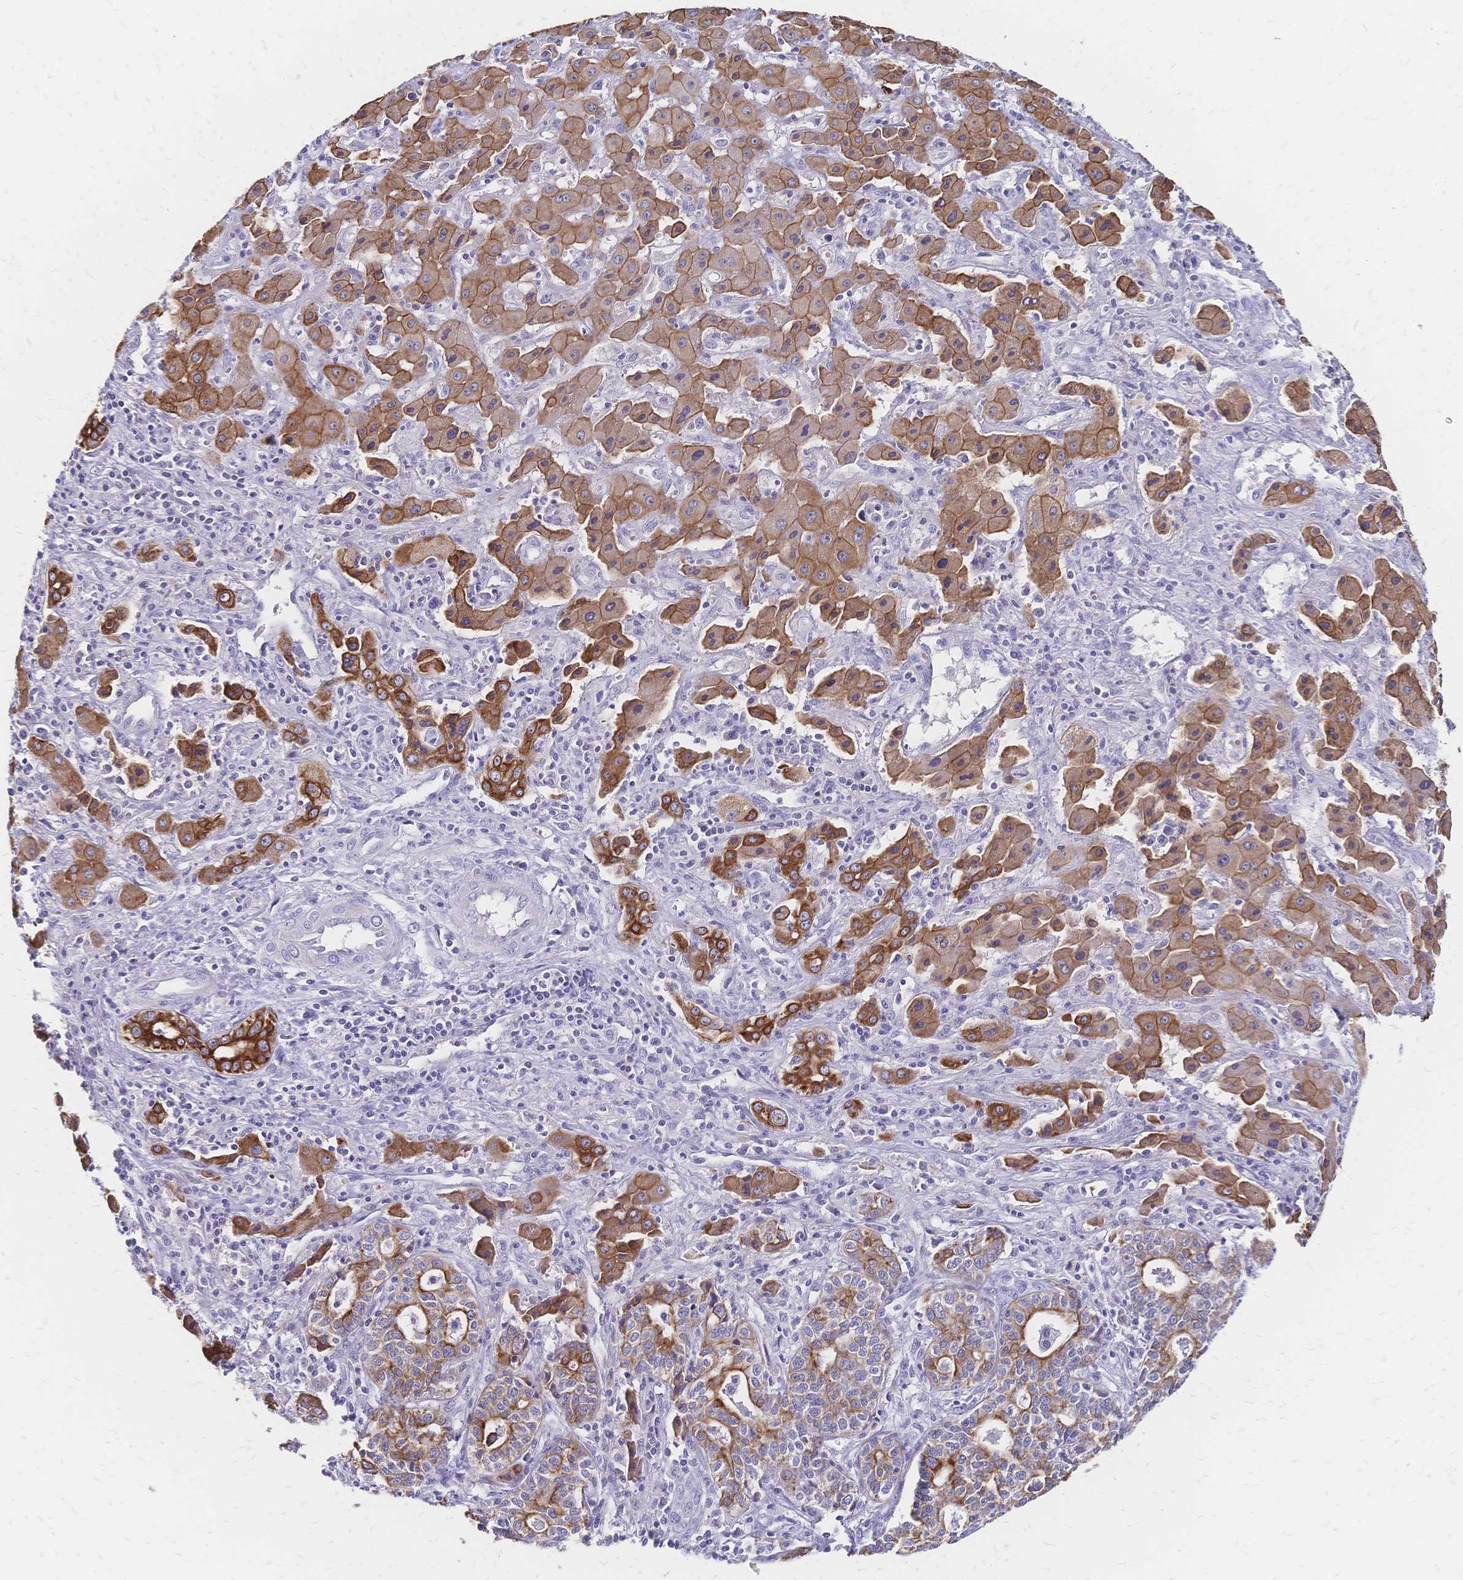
{"staining": {"intensity": "moderate", "quantity": ">75%", "location": "cytoplasmic/membranous"}, "tissue": "liver cancer", "cell_type": "Tumor cells", "image_type": "cancer", "snomed": [{"axis": "morphology", "description": "Cholangiocarcinoma"}, {"axis": "topography", "description": "Liver"}], "caption": "A photomicrograph showing moderate cytoplasmic/membranous expression in approximately >75% of tumor cells in liver cancer, as visualized by brown immunohistochemical staining.", "gene": "DTNB", "patient": {"sex": "female", "age": 61}}